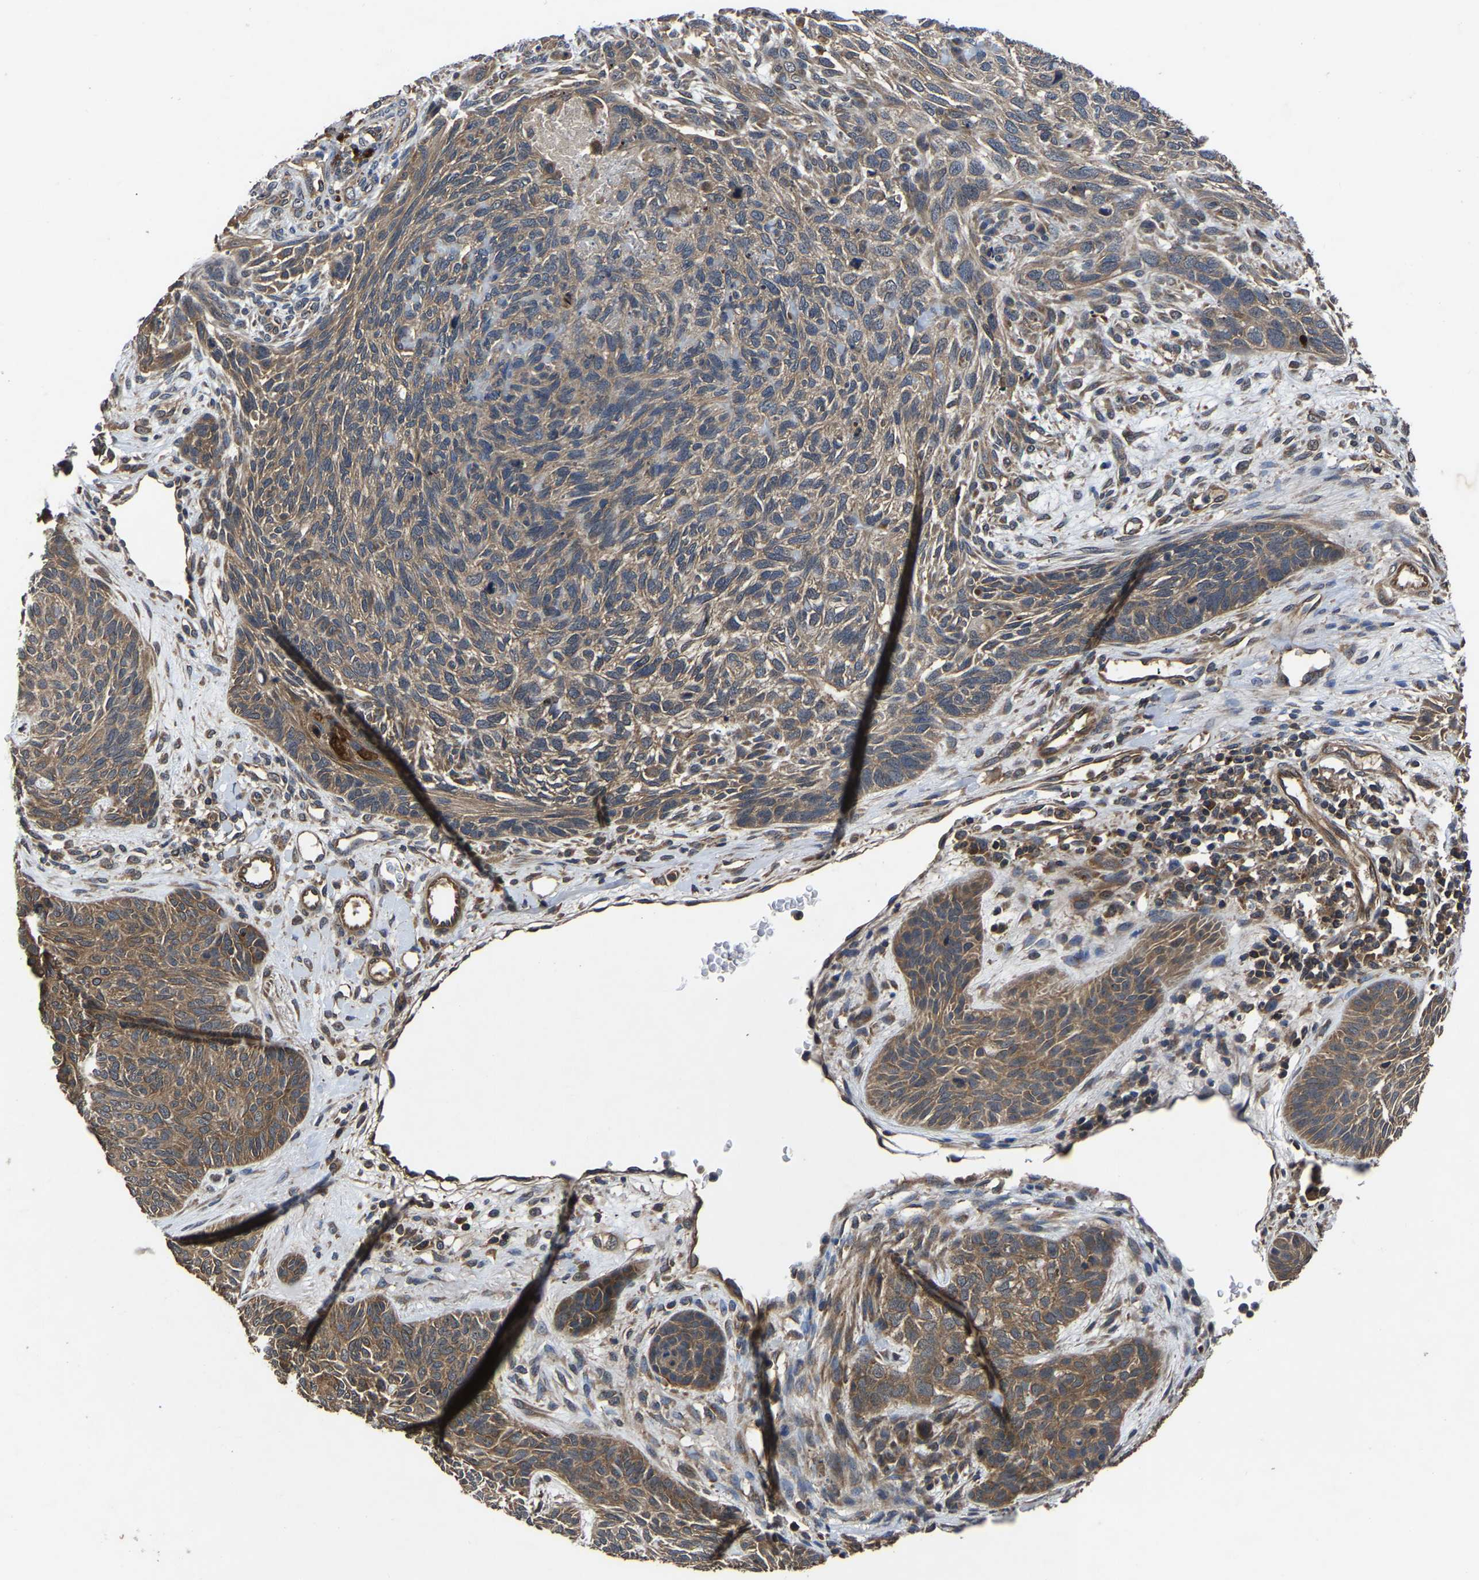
{"staining": {"intensity": "moderate", "quantity": ">75%", "location": "cytoplasmic/membranous"}, "tissue": "skin cancer", "cell_type": "Tumor cells", "image_type": "cancer", "snomed": [{"axis": "morphology", "description": "Basal cell carcinoma"}, {"axis": "topography", "description": "Skin"}], "caption": "This micrograph displays skin basal cell carcinoma stained with immunohistochemistry to label a protein in brown. The cytoplasmic/membranous of tumor cells show moderate positivity for the protein. Nuclei are counter-stained blue.", "gene": "CRYZL1", "patient": {"sex": "male", "age": 55}}